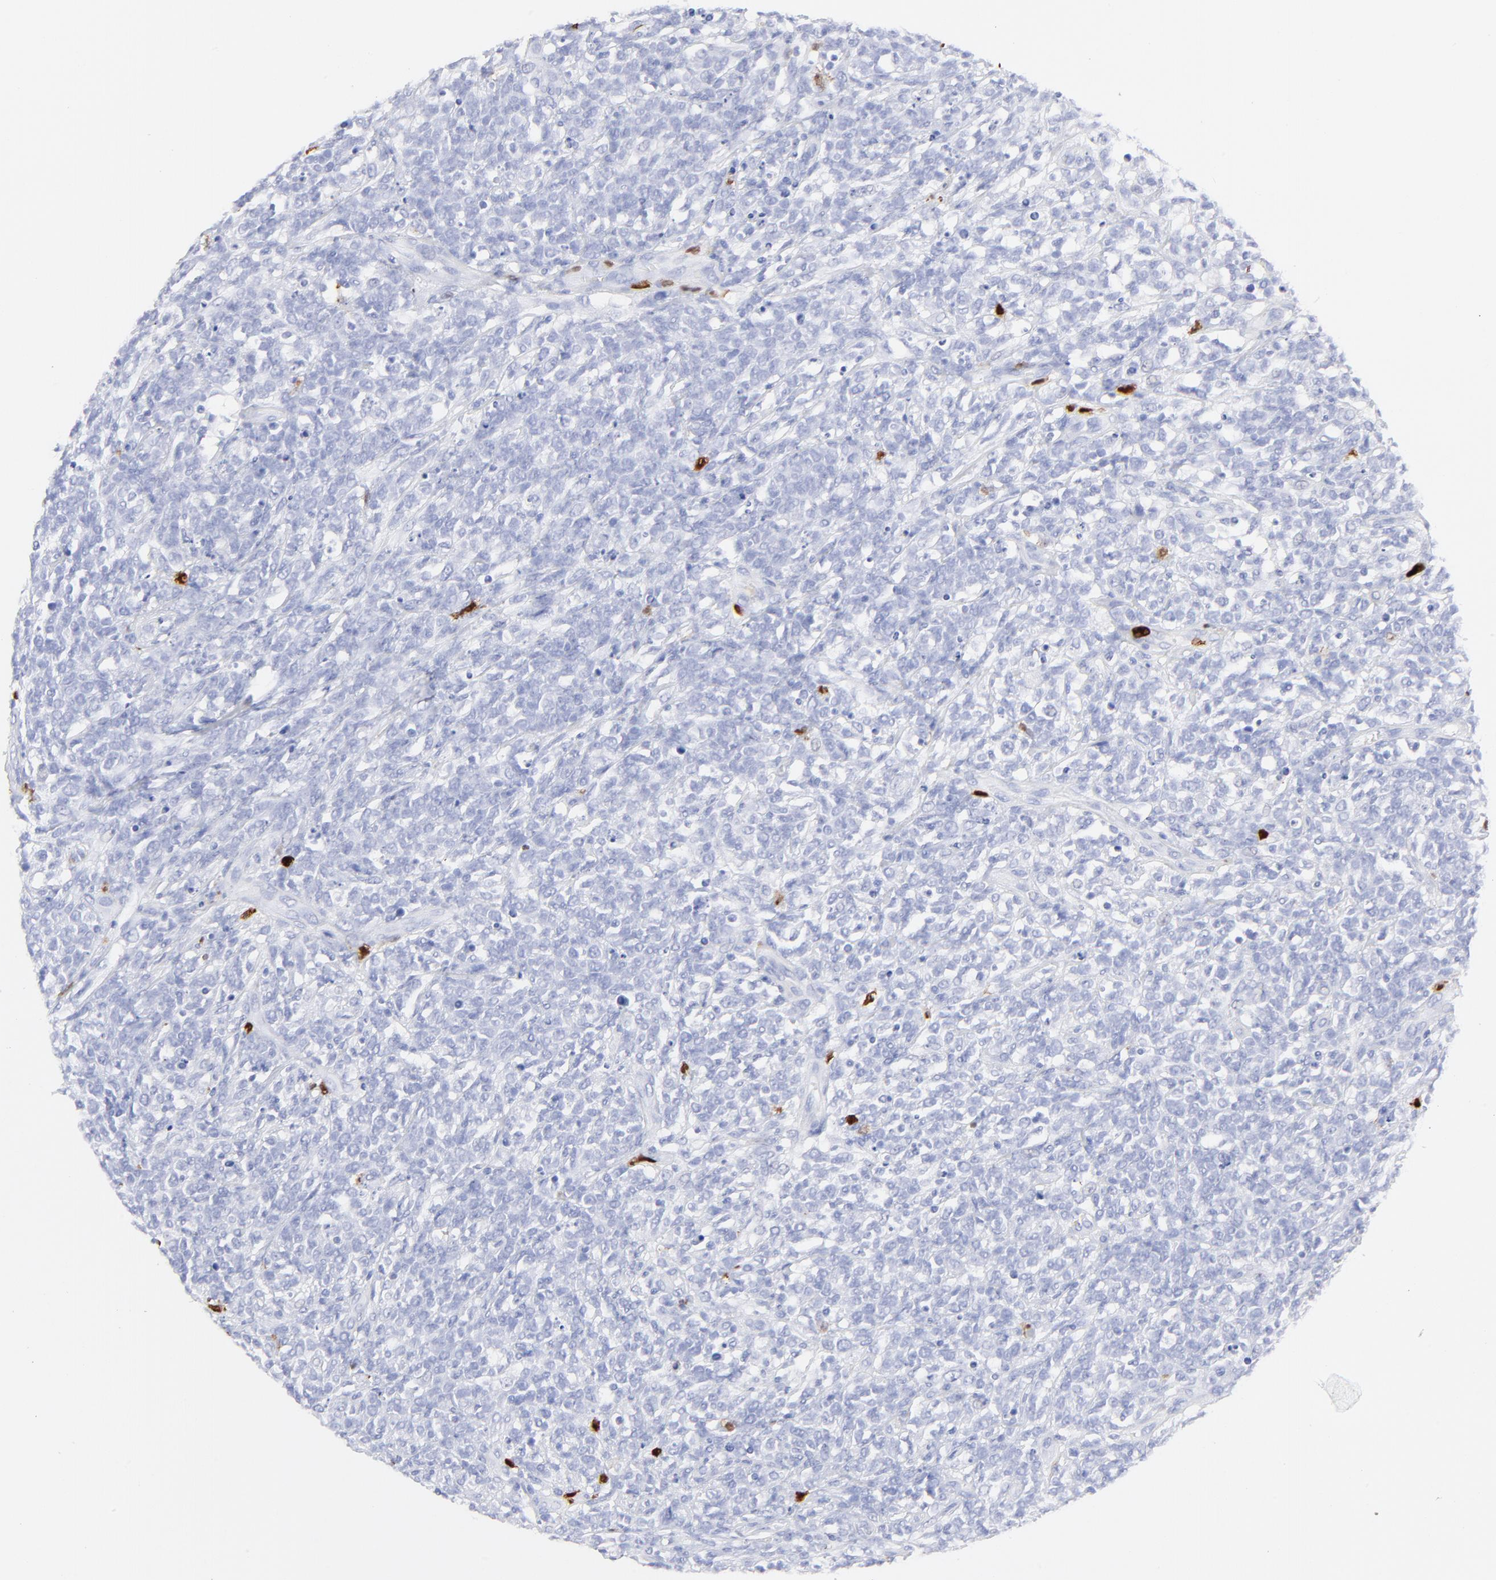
{"staining": {"intensity": "negative", "quantity": "none", "location": "none"}, "tissue": "lymphoma", "cell_type": "Tumor cells", "image_type": "cancer", "snomed": [{"axis": "morphology", "description": "Malignant lymphoma, non-Hodgkin's type, High grade"}, {"axis": "topography", "description": "Lymph node"}], "caption": "Immunohistochemical staining of human malignant lymphoma, non-Hodgkin's type (high-grade) demonstrates no significant staining in tumor cells. (DAB (3,3'-diaminobenzidine) immunohistochemistry visualized using brightfield microscopy, high magnification).", "gene": "S100A12", "patient": {"sex": "female", "age": 73}}